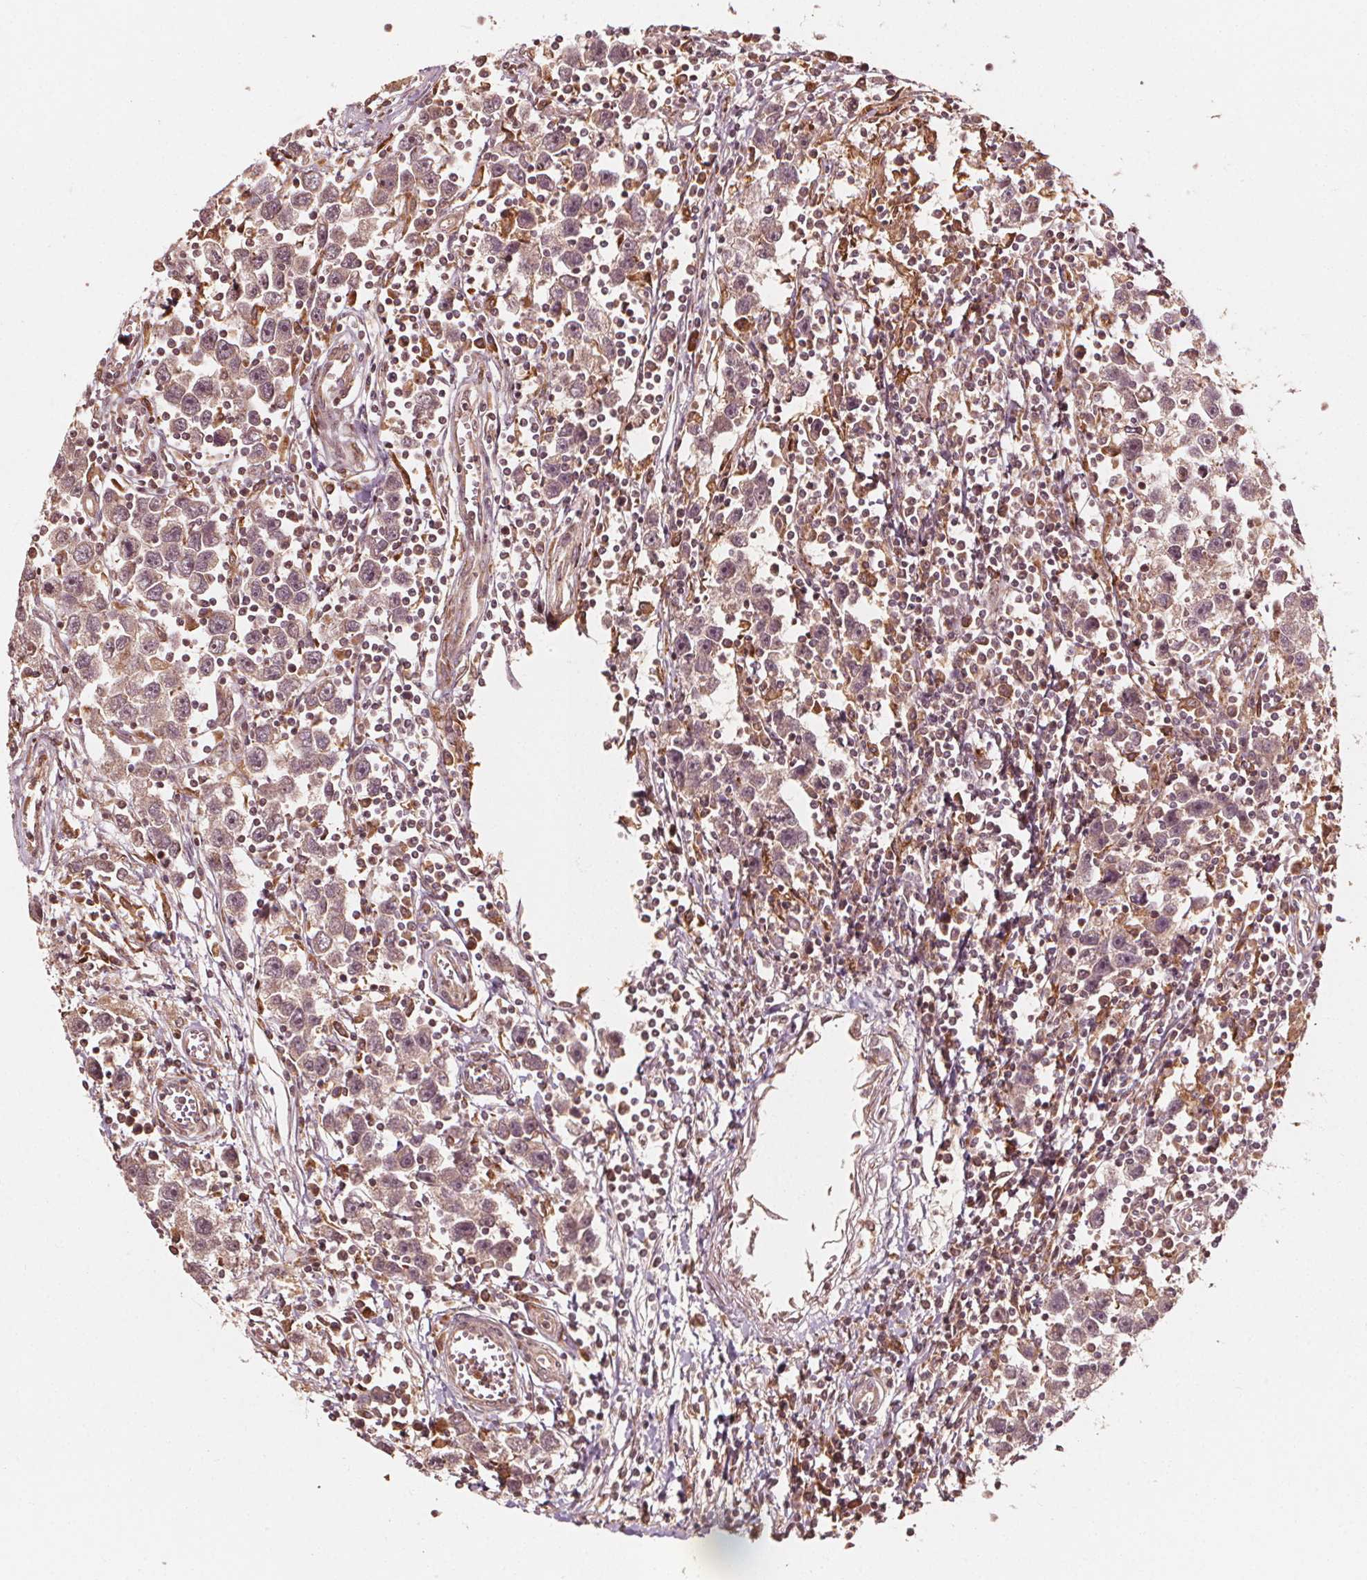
{"staining": {"intensity": "weak", "quantity": "<25%", "location": "cytoplasmic/membranous"}, "tissue": "testis cancer", "cell_type": "Tumor cells", "image_type": "cancer", "snomed": [{"axis": "morphology", "description": "Seminoma, NOS"}, {"axis": "topography", "description": "Testis"}], "caption": "Protein analysis of testis cancer (seminoma) reveals no significant positivity in tumor cells. (DAB (3,3'-diaminobenzidine) immunohistochemistry visualized using brightfield microscopy, high magnification).", "gene": "NPC1", "patient": {"sex": "male", "age": 30}}